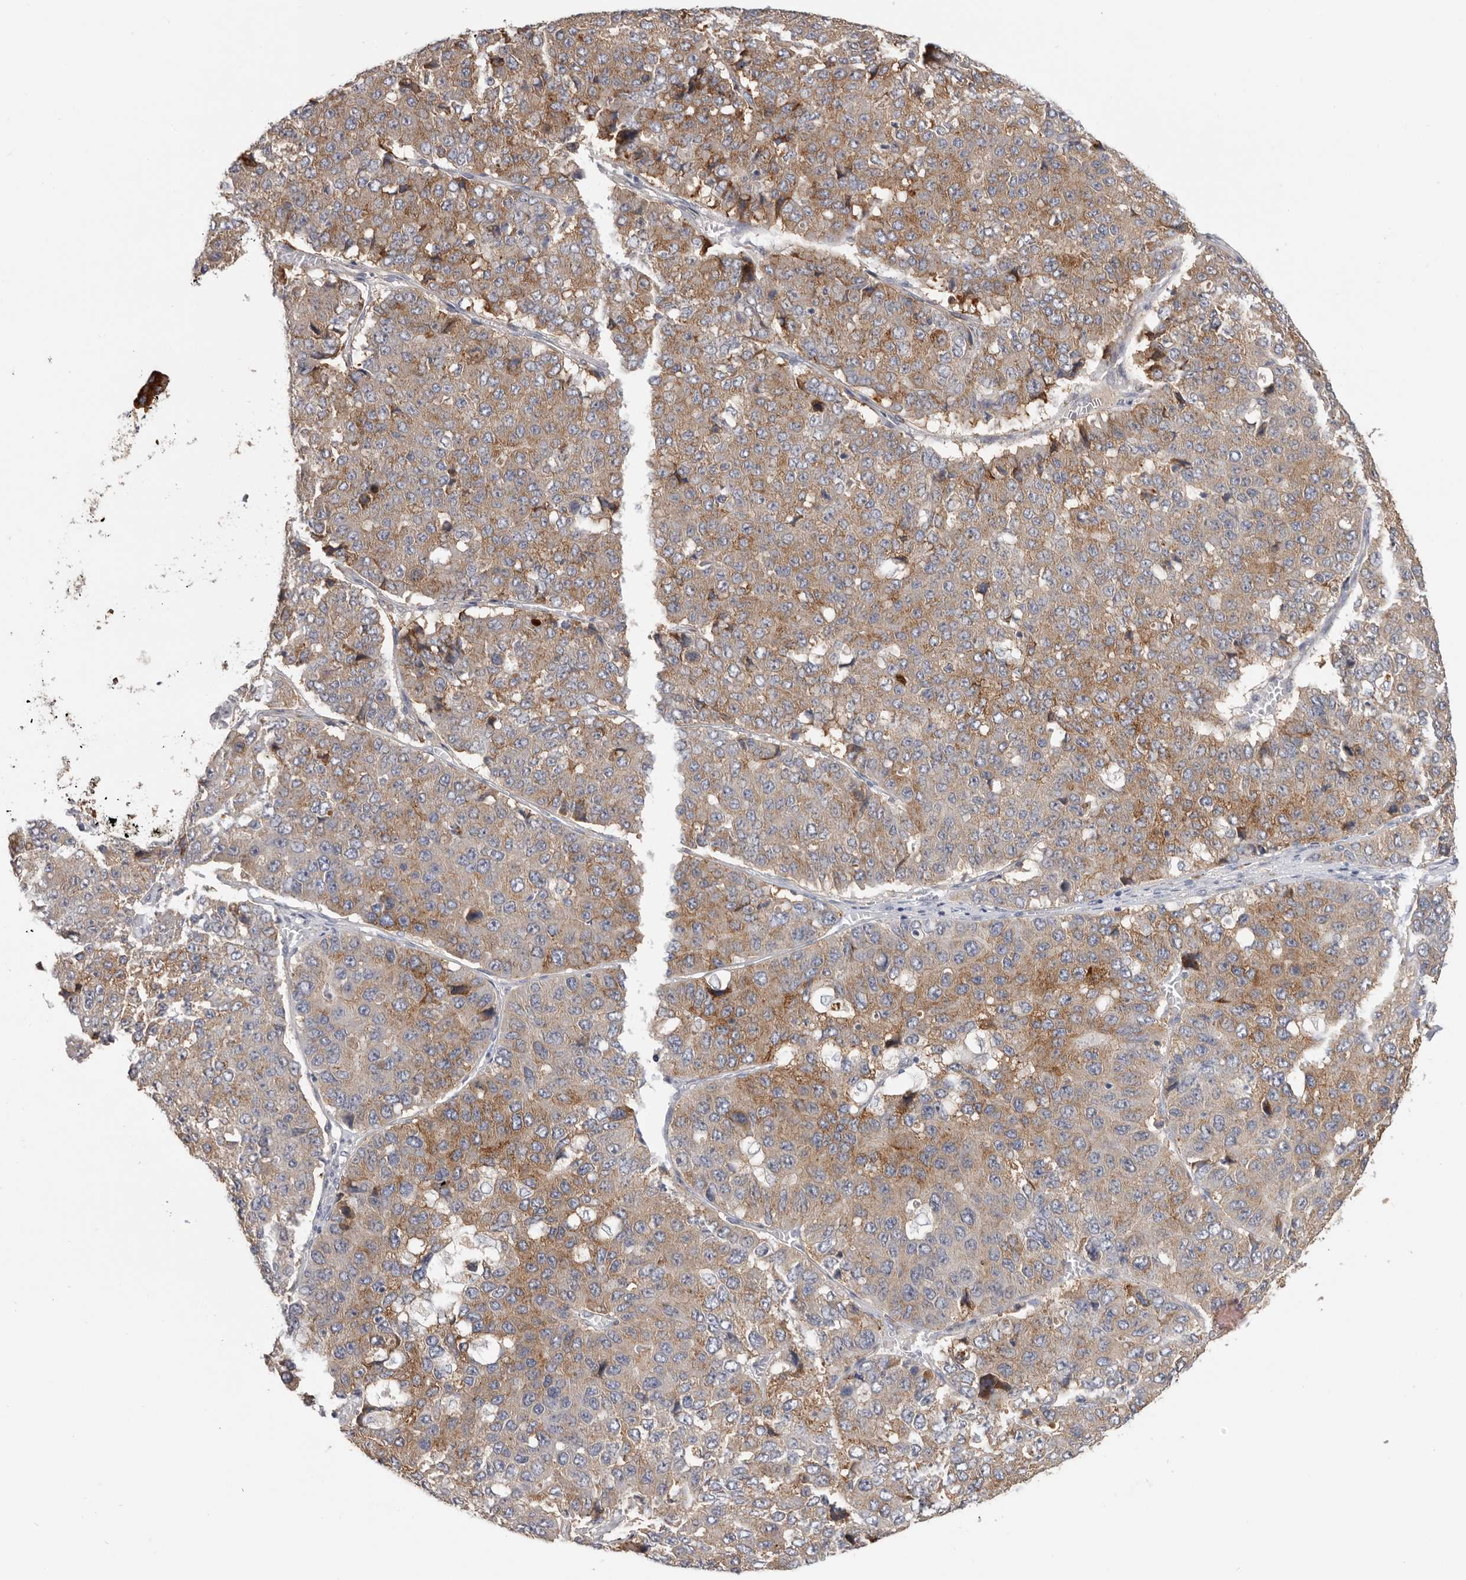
{"staining": {"intensity": "moderate", "quantity": ">75%", "location": "cytoplasmic/membranous"}, "tissue": "pancreatic cancer", "cell_type": "Tumor cells", "image_type": "cancer", "snomed": [{"axis": "morphology", "description": "Adenocarcinoma, NOS"}, {"axis": "topography", "description": "Pancreas"}], "caption": "Immunohistochemistry of human adenocarcinoma (pancreatic) demonstrates medium levels of moderate cytoplasmic/membranous positivity in about >75% of tumor cells.", "gene": "TFRC", "patient": {"sex": "male", "age": 50}}